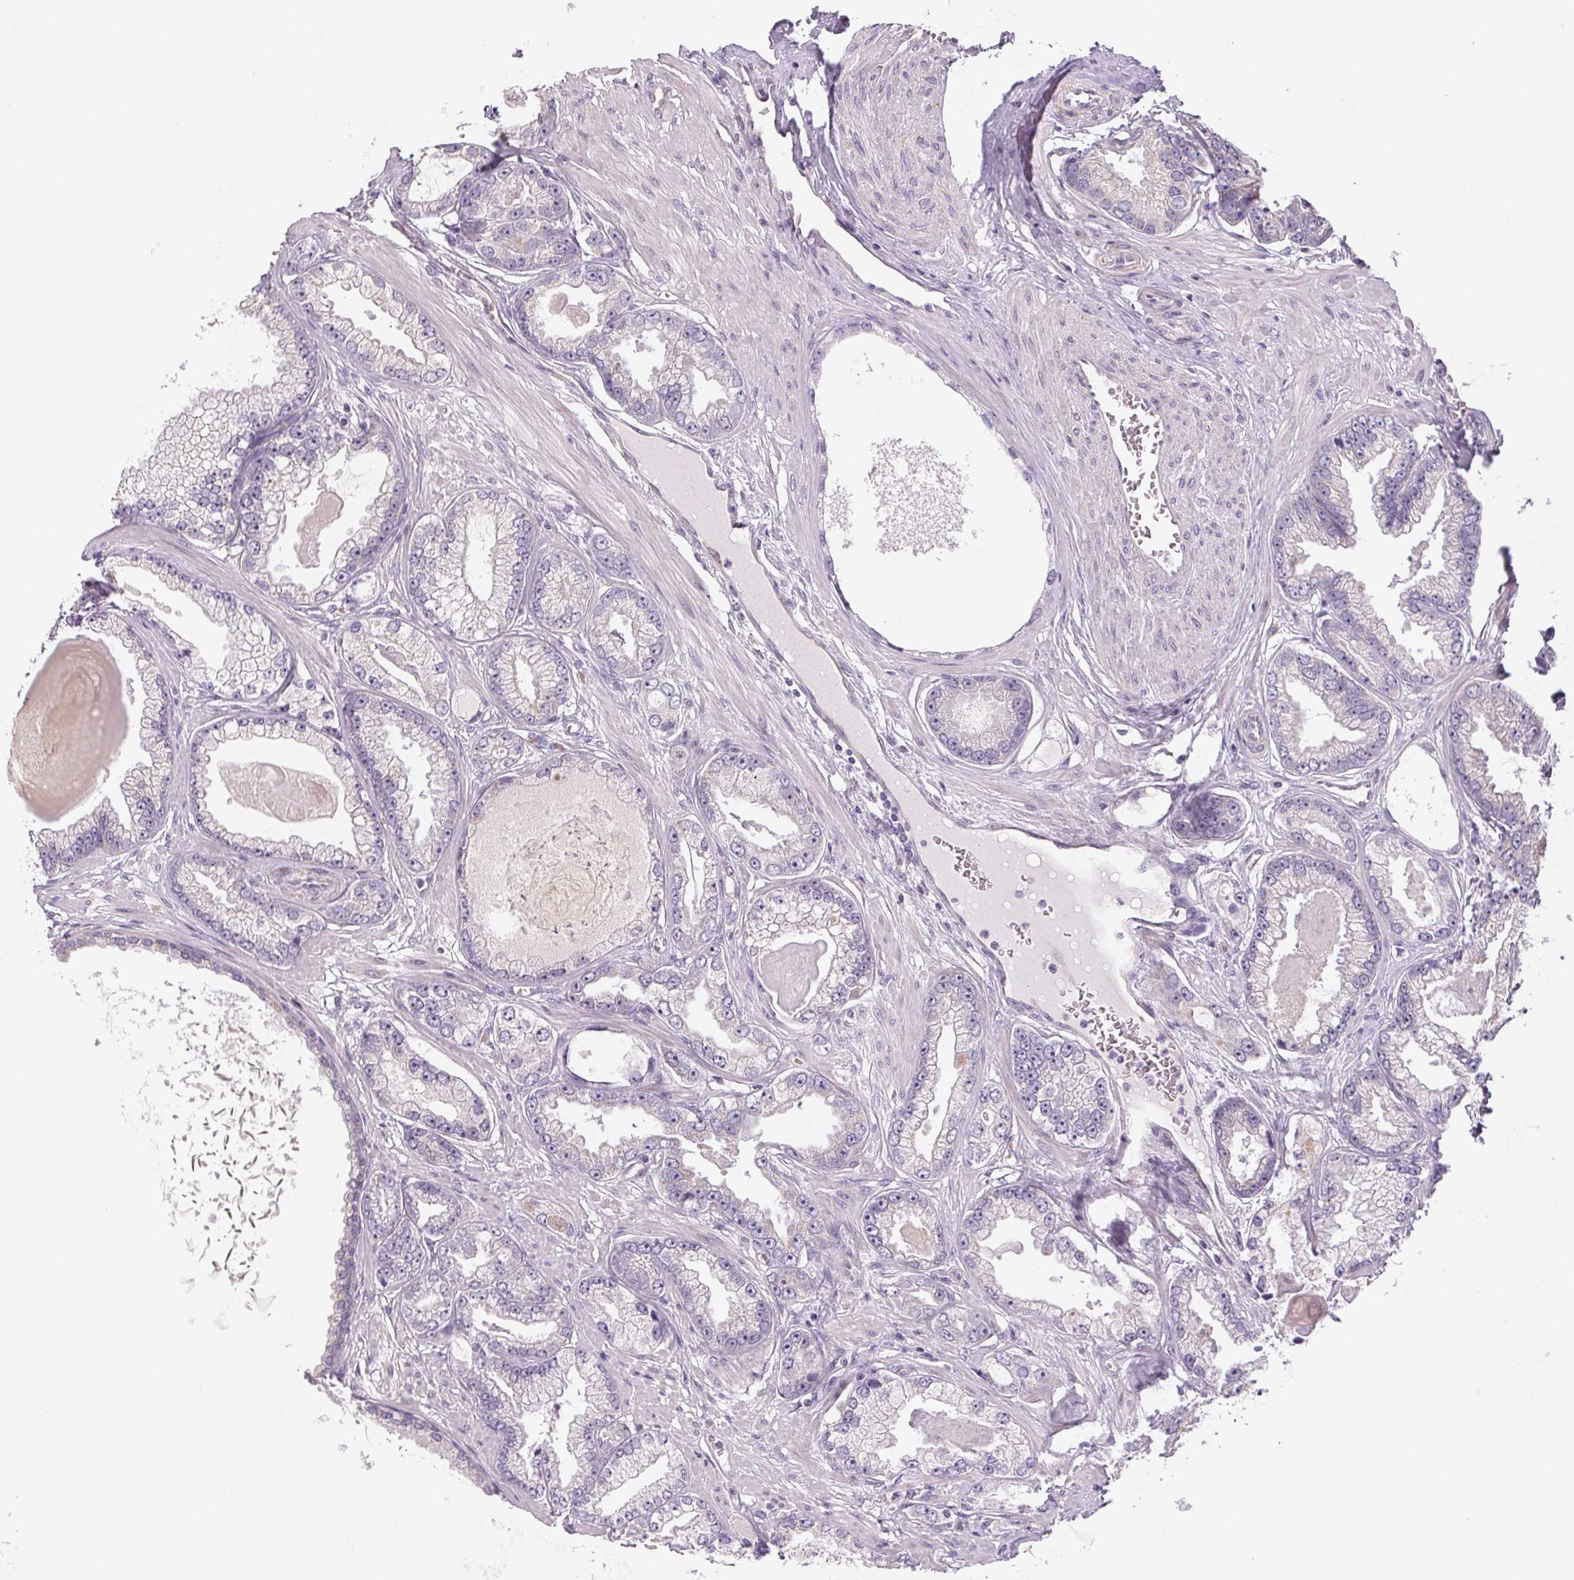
{"staining": {"intensity": "negative", "quantity": "none", "location": "none"}, "tissue": "prostate cancer", "cell_type": "Tumor cells", "image_type": "cancer", "snomed": [{"axis": "morphology", "description": "Adenocarcinoma, Low grade"}, {"axis": "topography", "description": "Prostate"}], "caption": "Immunohistochemistry micrograph of neoplastic tissue: adenocarcinoma (low-grade) (prostate) stained with DAB (3,3'-diaminobenzidine) reveals no significant protein positivity in tumor cells. (Immunohistochemistry, brightfield microscopy, high magnification).", "gene": "SMYD1", "patient": {"sex": "male", "age": 64}}